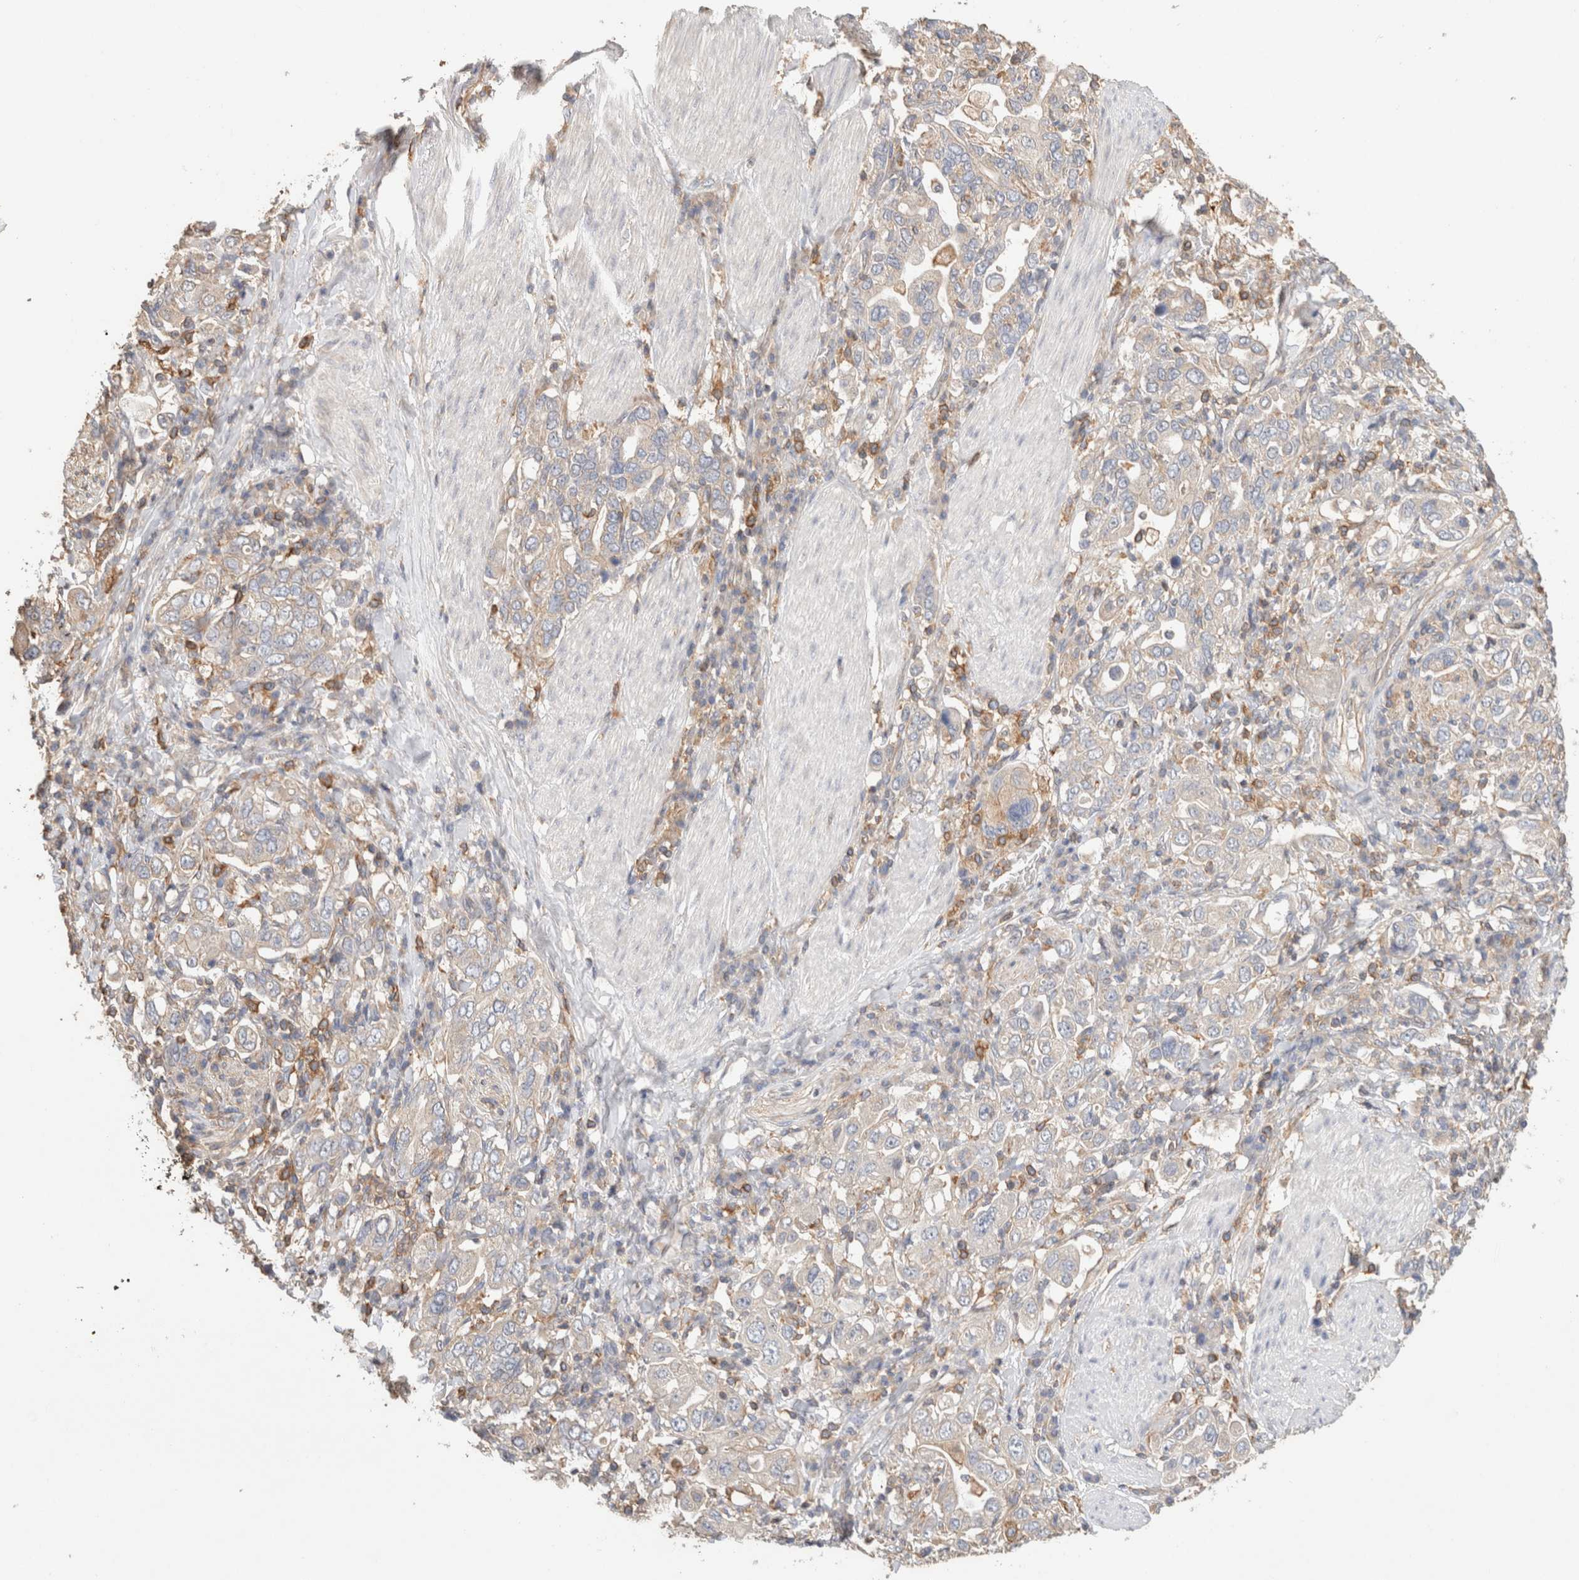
{"staining": {"intensity": "negative", "quantity": "none", "location": "none"}, "tissue": "stomach cancer", "cell_type": "Tumor cells", "image_type": "cancer", "snomed": [{"axis": "morphology", "description": "Adenocarcinoma, NOS"}, {"axis": "topography", "description": "Stomach, upper"}], "caption": "Tumor cells show no significant positivity in stomach cancer.", "gene": "CFAP418", "patient": {"sex": "male", "age": 62}}